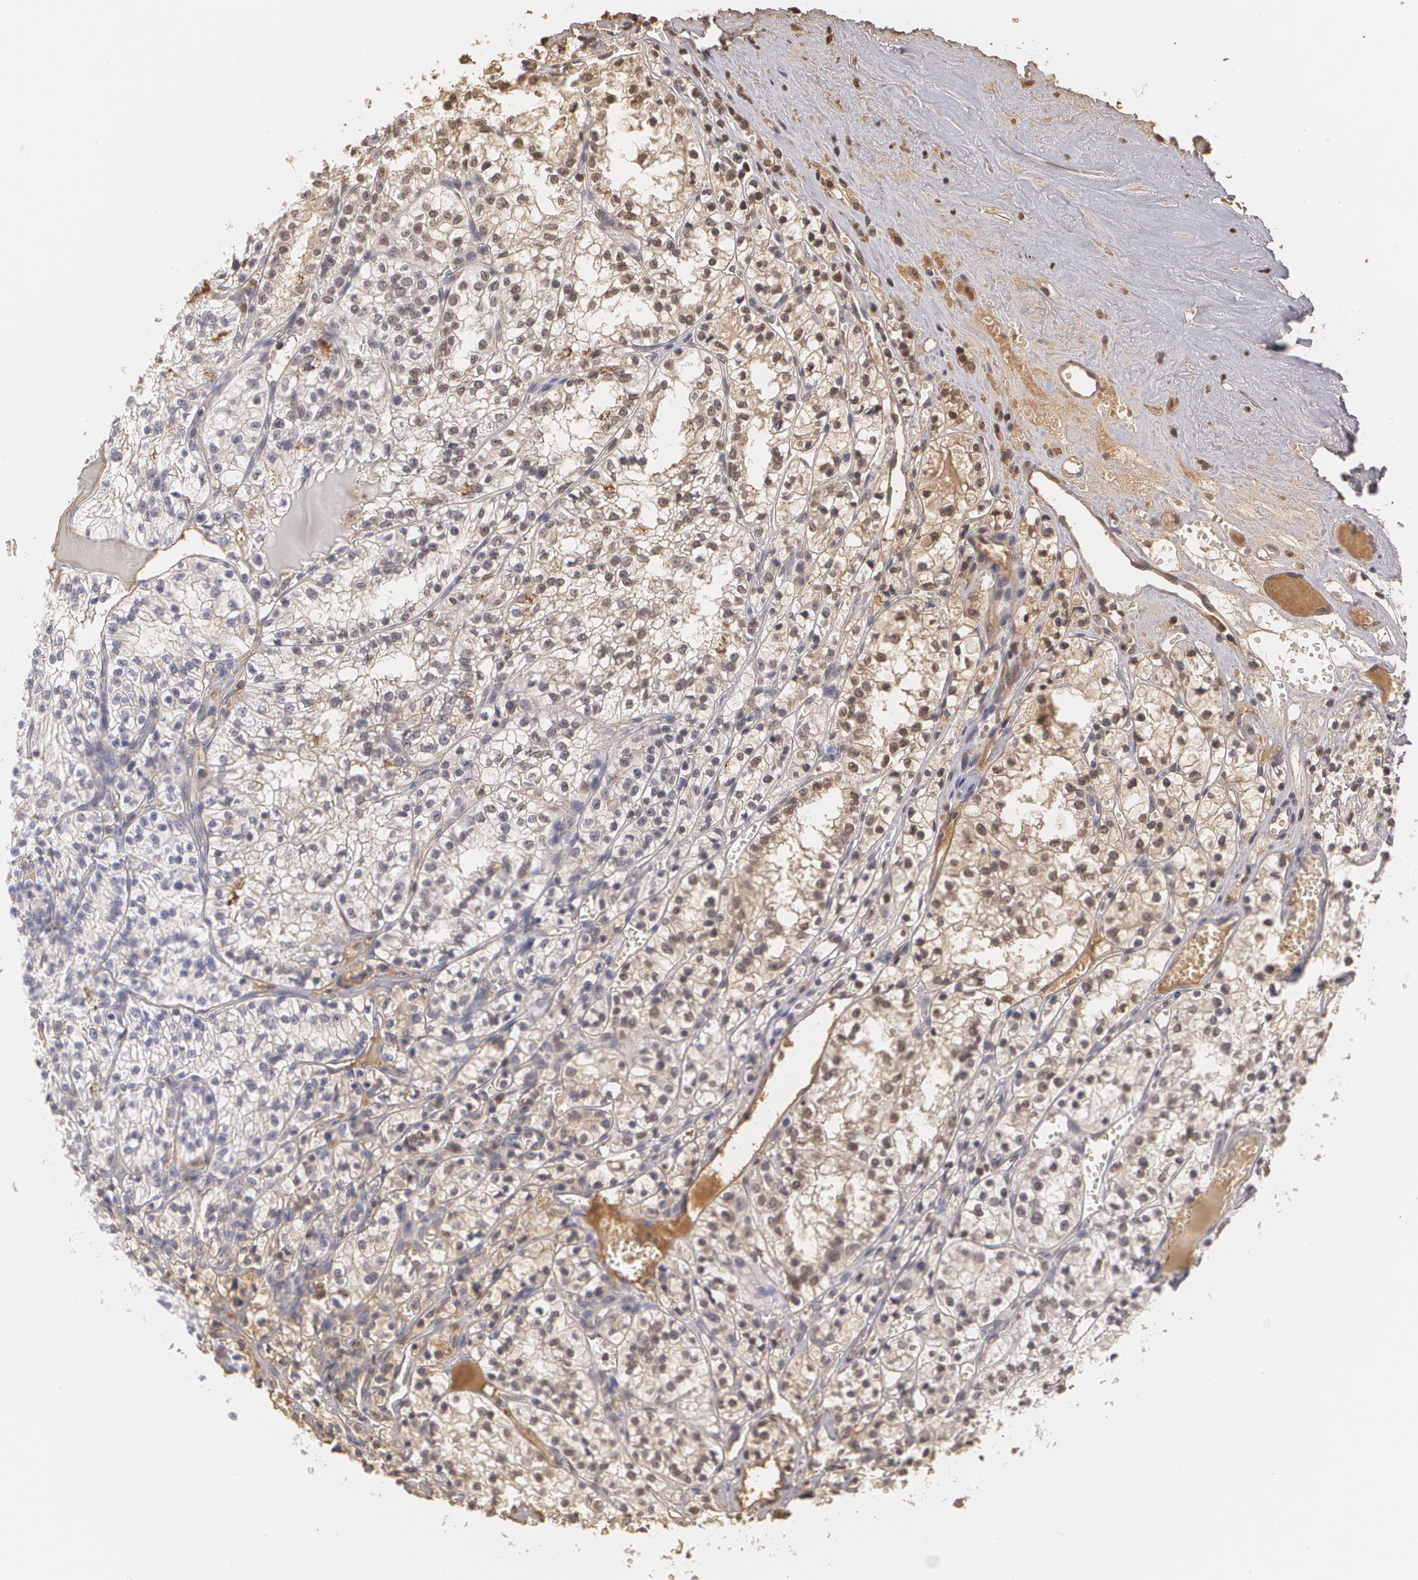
{"staining": {"intensity": "weak", "quantity": "<25%", "location": "nuclear"}, "tissue": "renal cancer", "cell_type": "Tumor cells", "image_type": "cancer", "snomed": [{"axis": "morphology", "description": "Adenocarcinoma, NOS"}, {"axis": "topography", "description": "Kidney"}], "caption": "DAB immunohistochemical staining of renal cancer (adenocarcinoma) exhibits no significant expression in tumor cells.", "gene": "SERPINA1", "patient": {"sex": "male", "age": 61}}